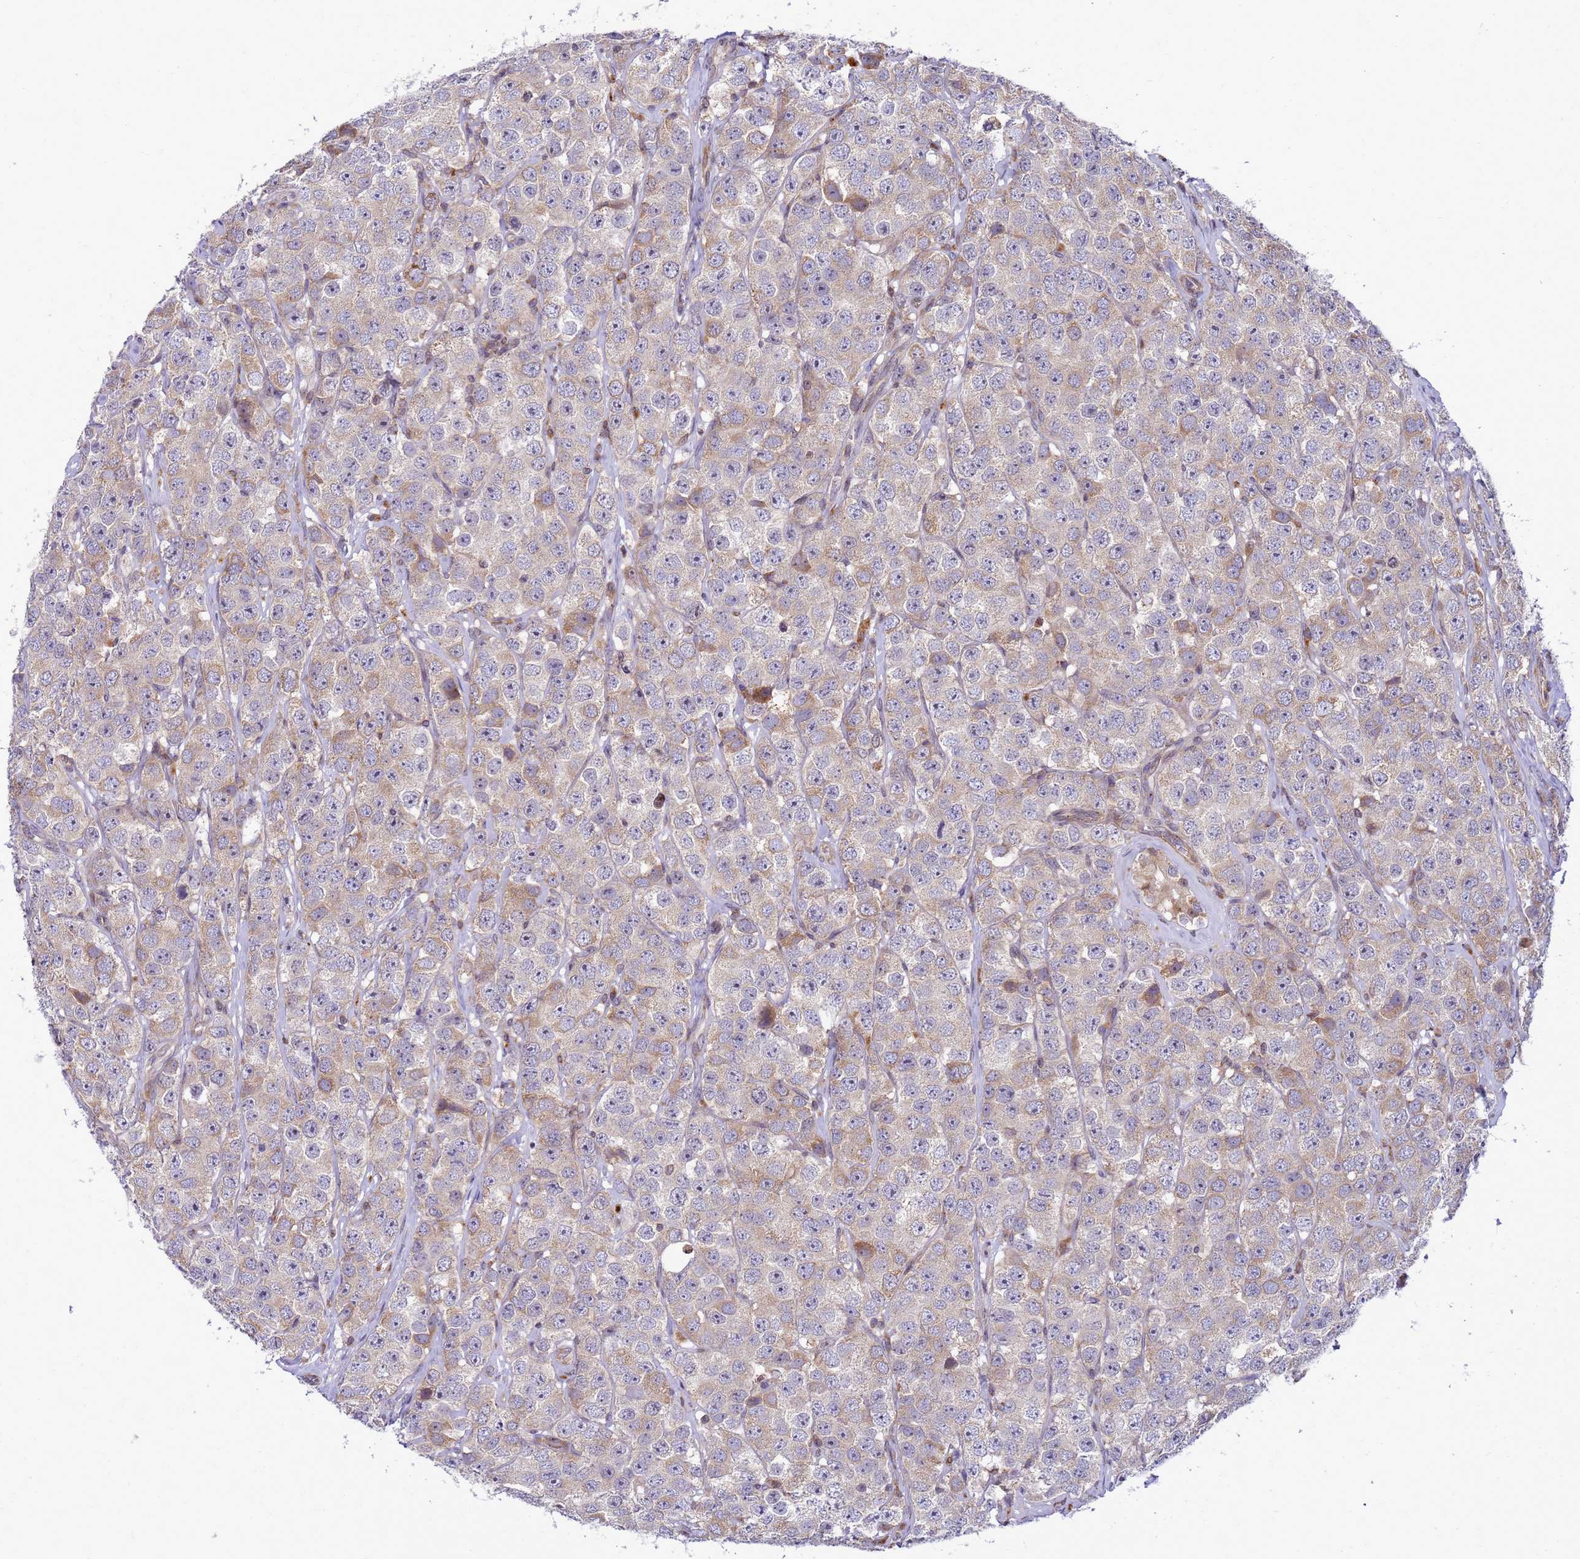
{"staining": {"intensity": "weak", "quantity": ">75%", "location": "cytoplasmic/membranous"}, "tissue": "testis cancer", "cell_type": "Tumor cells", "image_type": "cancer", "snomed": [{"axis": "morphology", "description": "Seminoma, NOS"}, {"axis": "topography", "description": "Testis"}], "caption": "Protein expression analysis of human seminoma (testis) reveals weak cytoplasmic/membranous staining in about >75% of tumor cells.", "gene": "C12orf43", "patient": {"sex": "male", "age": 28}}